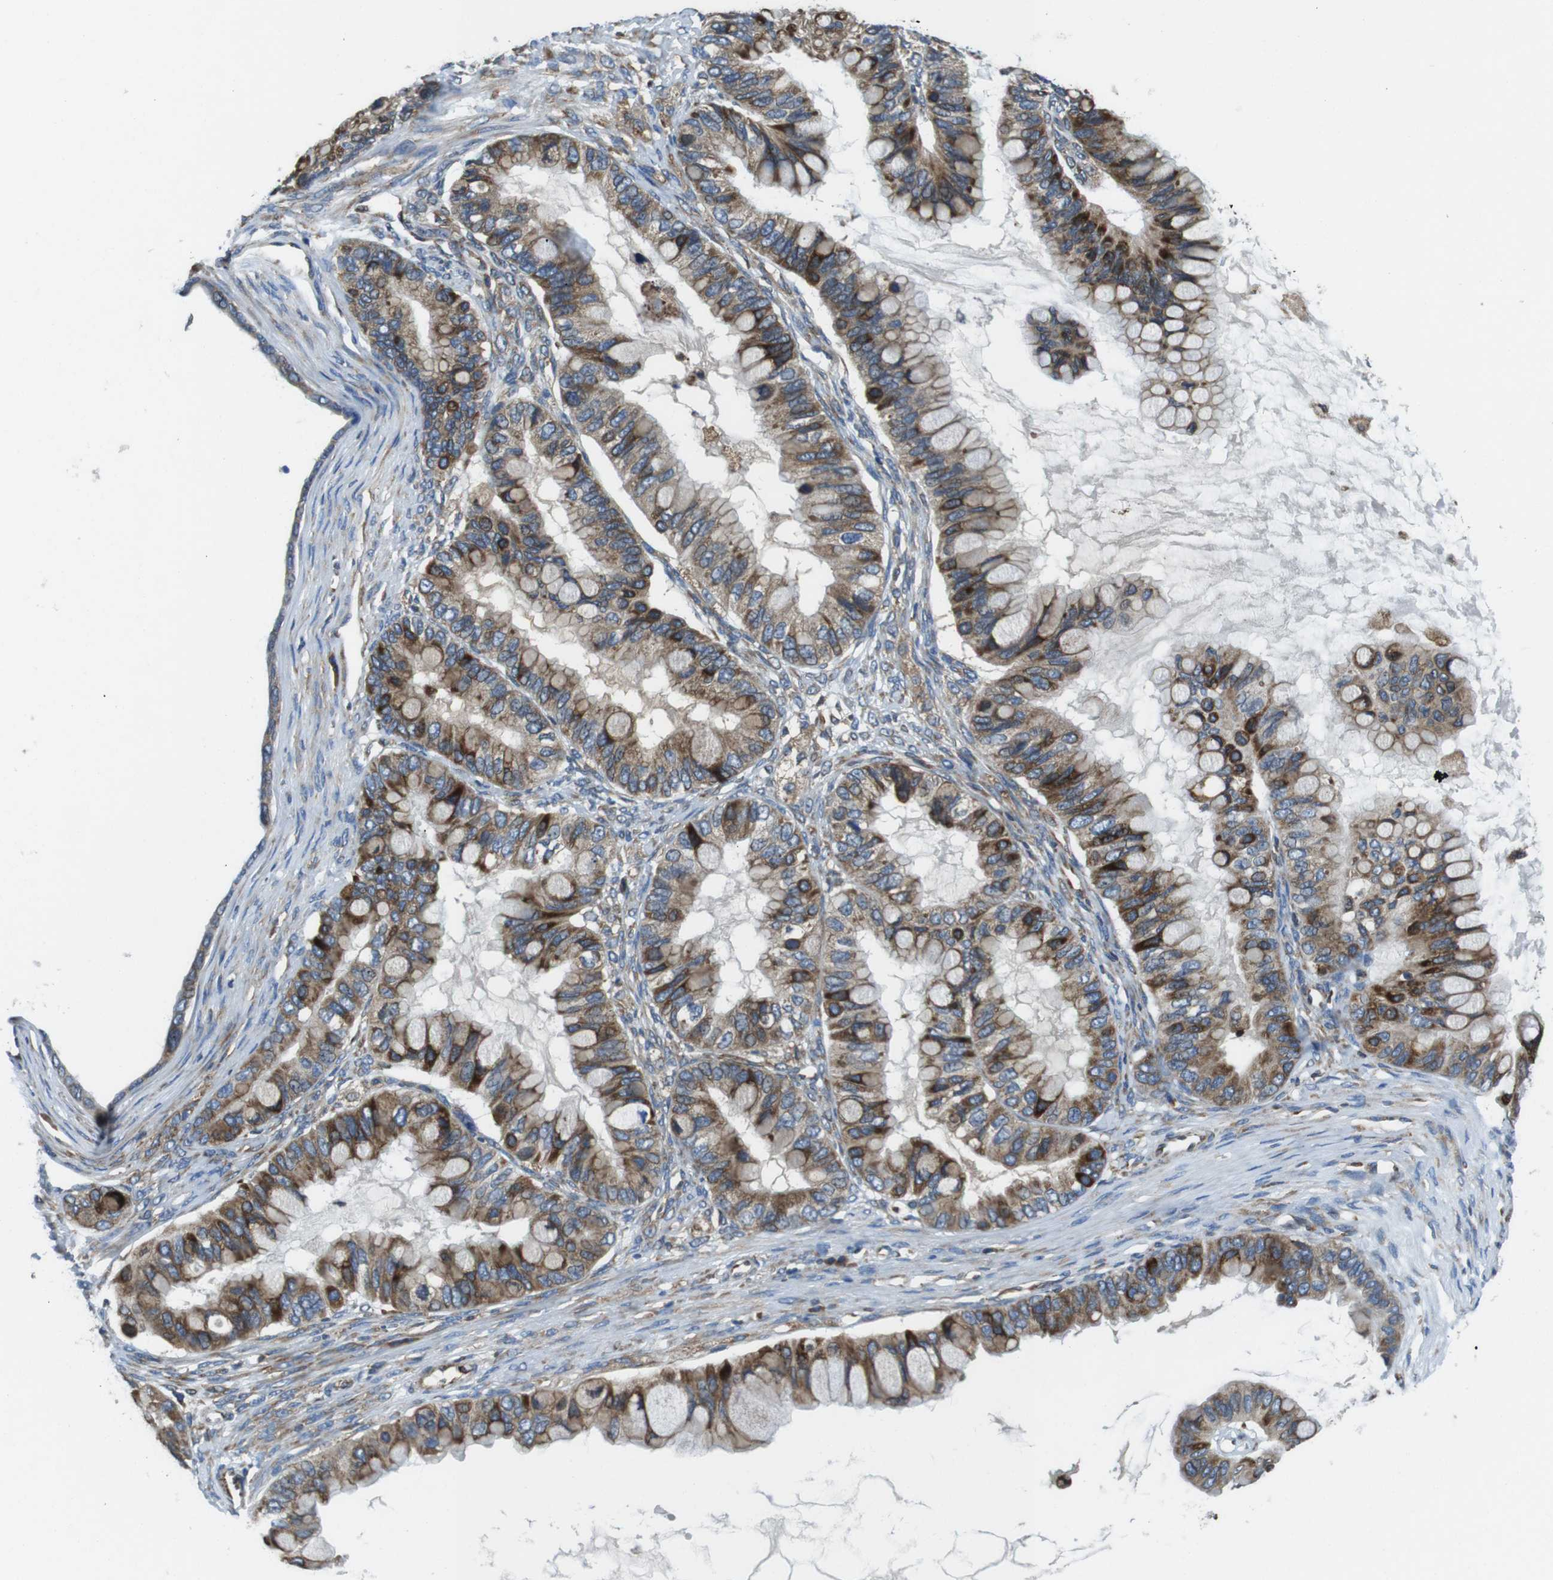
{"staining": {"intensity": "moderate", "quantity": ">75%", "location": "cytoplasmic/membranous"}, "tissue": "ovarian cancer", "cell_type": "Tumor cells", "image_type": "cancer", "snomed": [{"axis": "morphology", "description": "Cystadenocarcinoma, mucinous, NOS"}, {"axis": "topography", "description": "Ovary"}], "caption": "Immunohistochemical staining of human ovarian mucinous cystadenocarcinoma reveals medium levels of moderate cytoplasmic/membranous protein positivity in approximately >75% of tumor cells.", "gene": "UGGT1", "patient": {"sex": "female", "age": 80}}